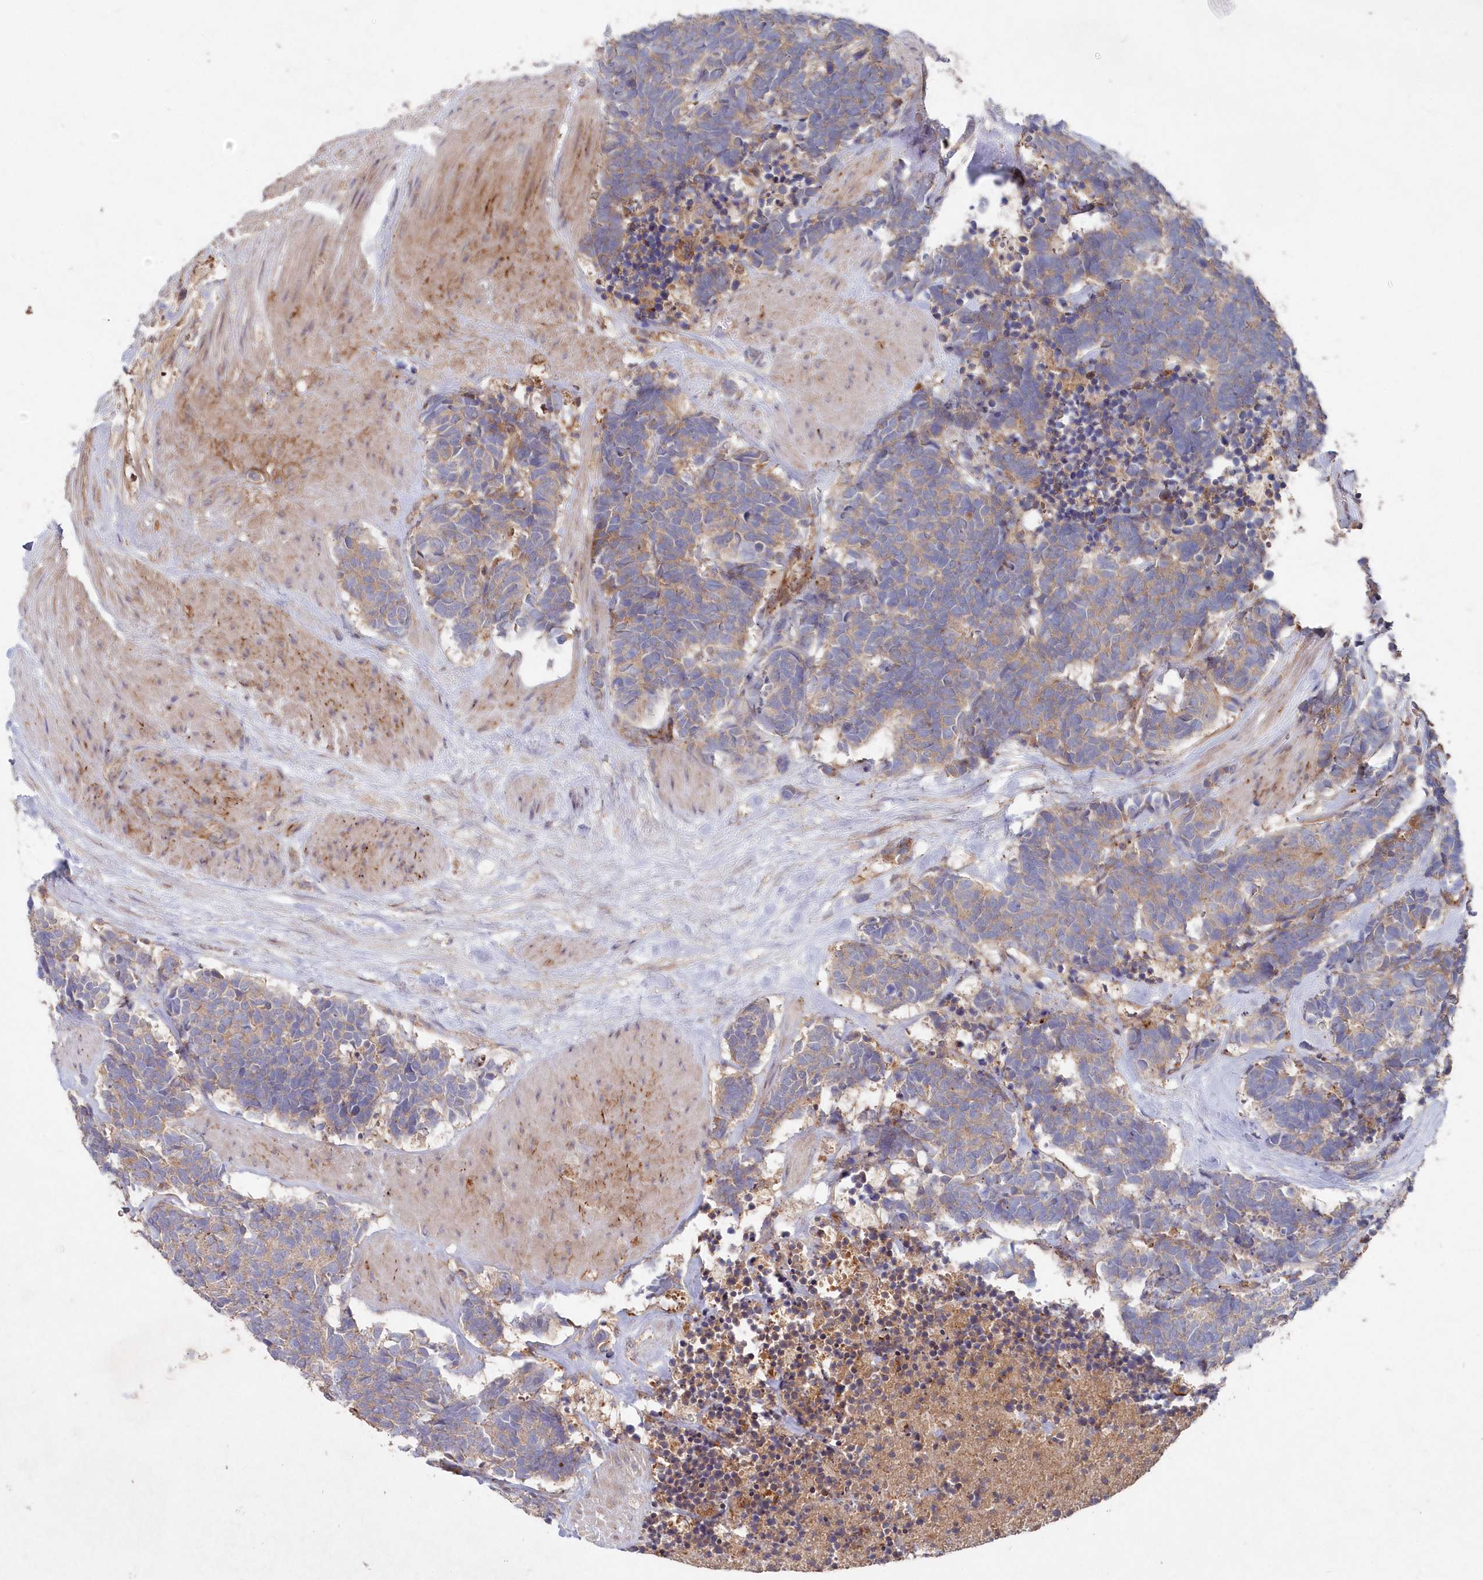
{"staining": {"intensity": "weak", "quantity": ">75%", "location": "cytoplasmic/membranous"}, "tissue": "carcinoid", "cell_type": "Tumor cells", "image_type": "cancer", "snomed": [{"axis": "morphology", "description": "Carcinoma, NOS"}, {"axis": "morphology", "description": "Carcinoid, malignant, NOS"}, {"axis": "topography", "description": "Urinary bladder"}], "caption": "An immunohistochemistry micrograph of neoplastic tissue is shown. Protein staining in brown labels weak cytoplasmic/membranous positivity in carcinoid within tumor cells. (IHC, brightfield microscopy, high magnification).", "gene": "ABHD14B", "patient": {"sex": "male", "age": 57}}